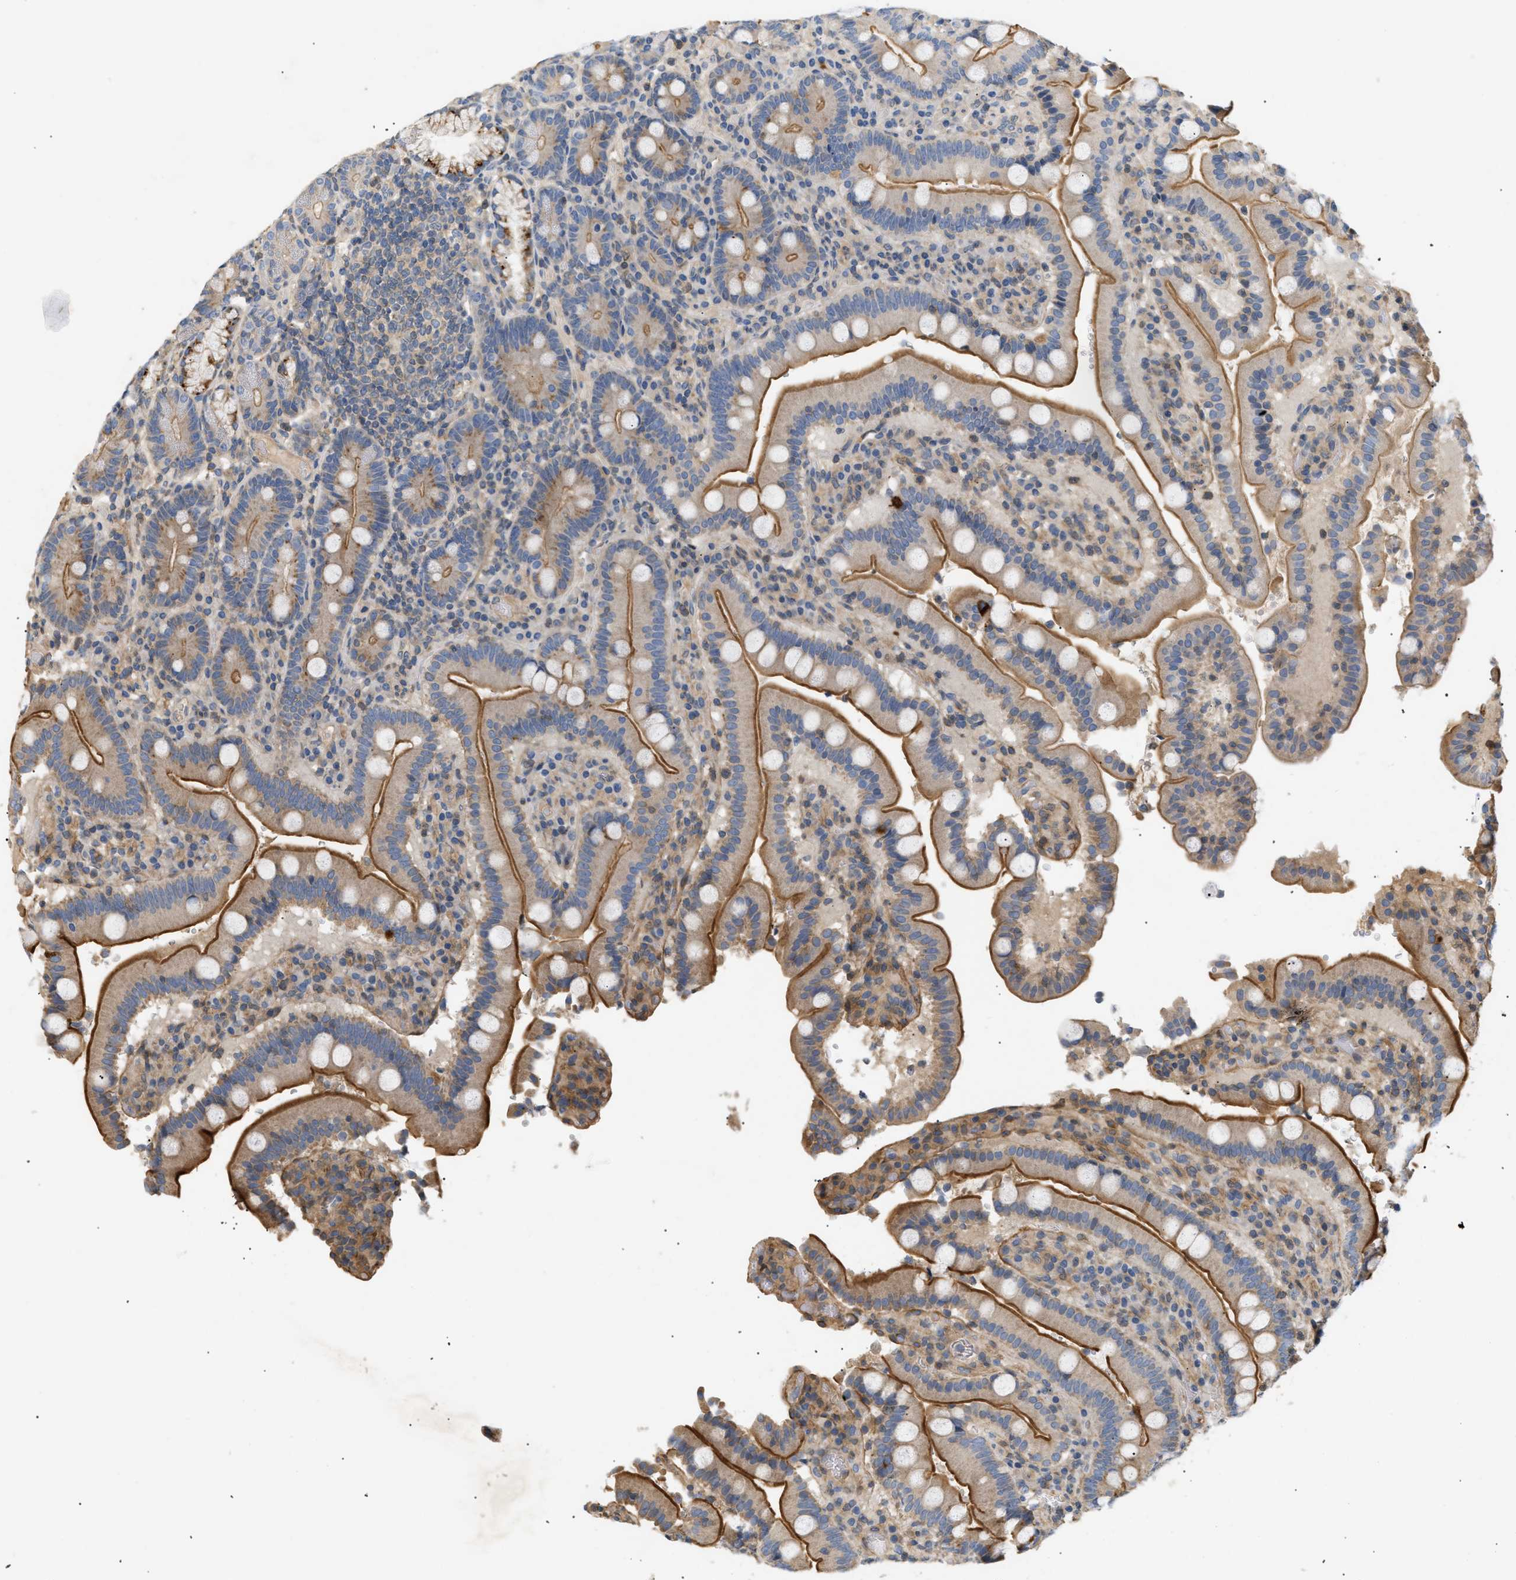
{"staining": {"intensity": "moderate", "quantity": ">75%", "location": "cytoplasmic/membranous"}, "tissue": "duodenum", "cell_type": "Glandular cells", "image_type": "normal", "snomed": [{"axis": "morphology", "description": "Normal tissue, NOS"}, {"axis": "topography", "description": "Small intestine, NOS"}], "caption": "Immunohistochemical staining of benign human duodenum shows moderate cytoplasmic/membranous protein positivity in about >75% of glandular cells.", "gene": "FARS2", "patient": {"sex": "female", "age": 71}}